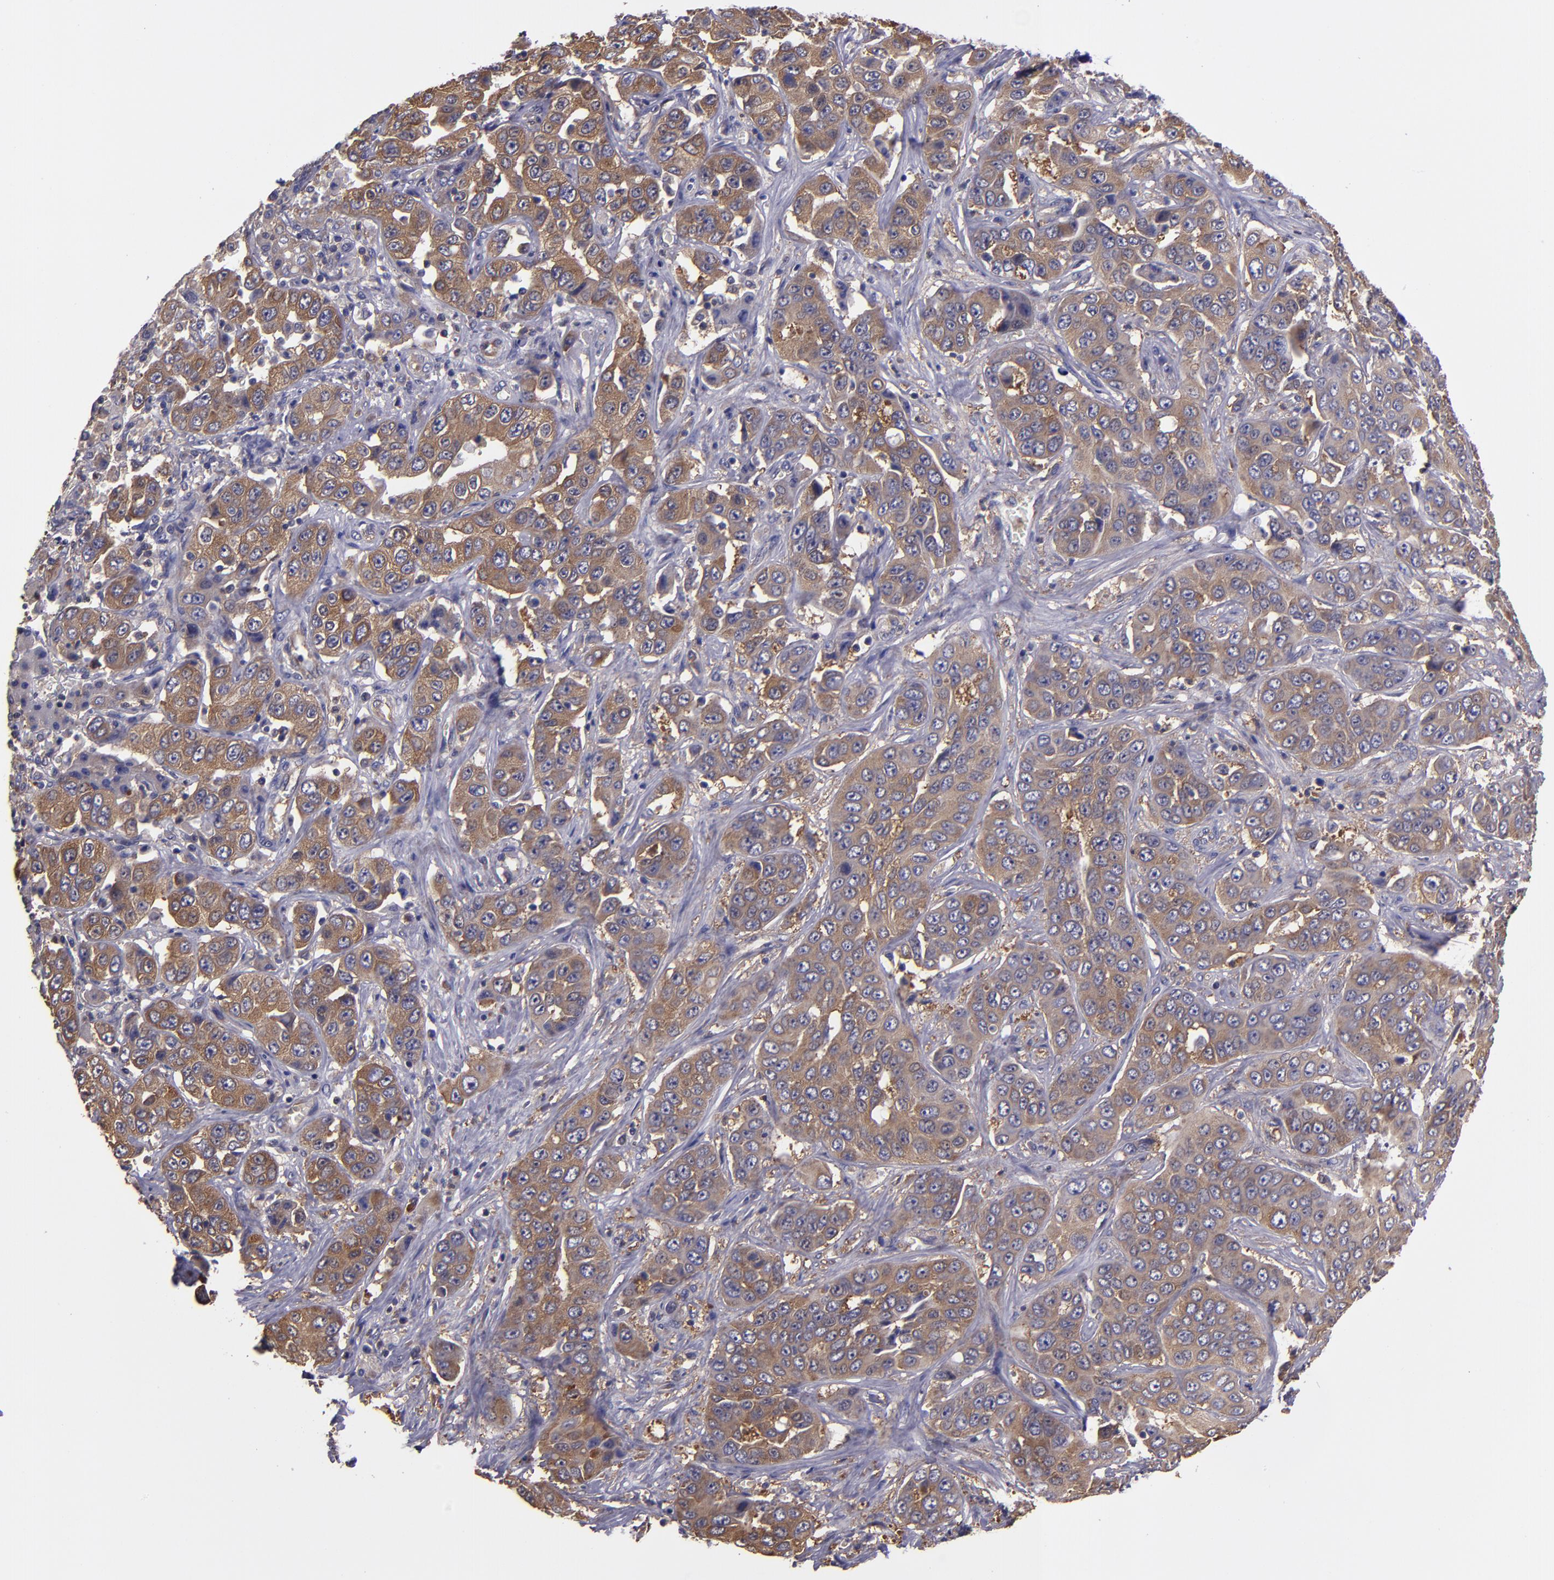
{"staining": {"intensity": "moderate", "quantity": "25%-75%", "location": "cytoplasmic/membranous"}, "tissue": "liver cancer", "cell_type": "Tumor cells", "image_type": "cancer", "snomed": [{"axis": "morphology", "description": "Cholangiocarcinoma"}, {"axis": "topography", "description": "Liver"}], "caption": "A brown stain shows moderate cytoplasmic/membranous expression of a protein in liver cholangiocarcinoma tumor cells. Nuclei are stained in blue.", "gene": "CARS1", "patient": {"sex": "female", "age": 52}}